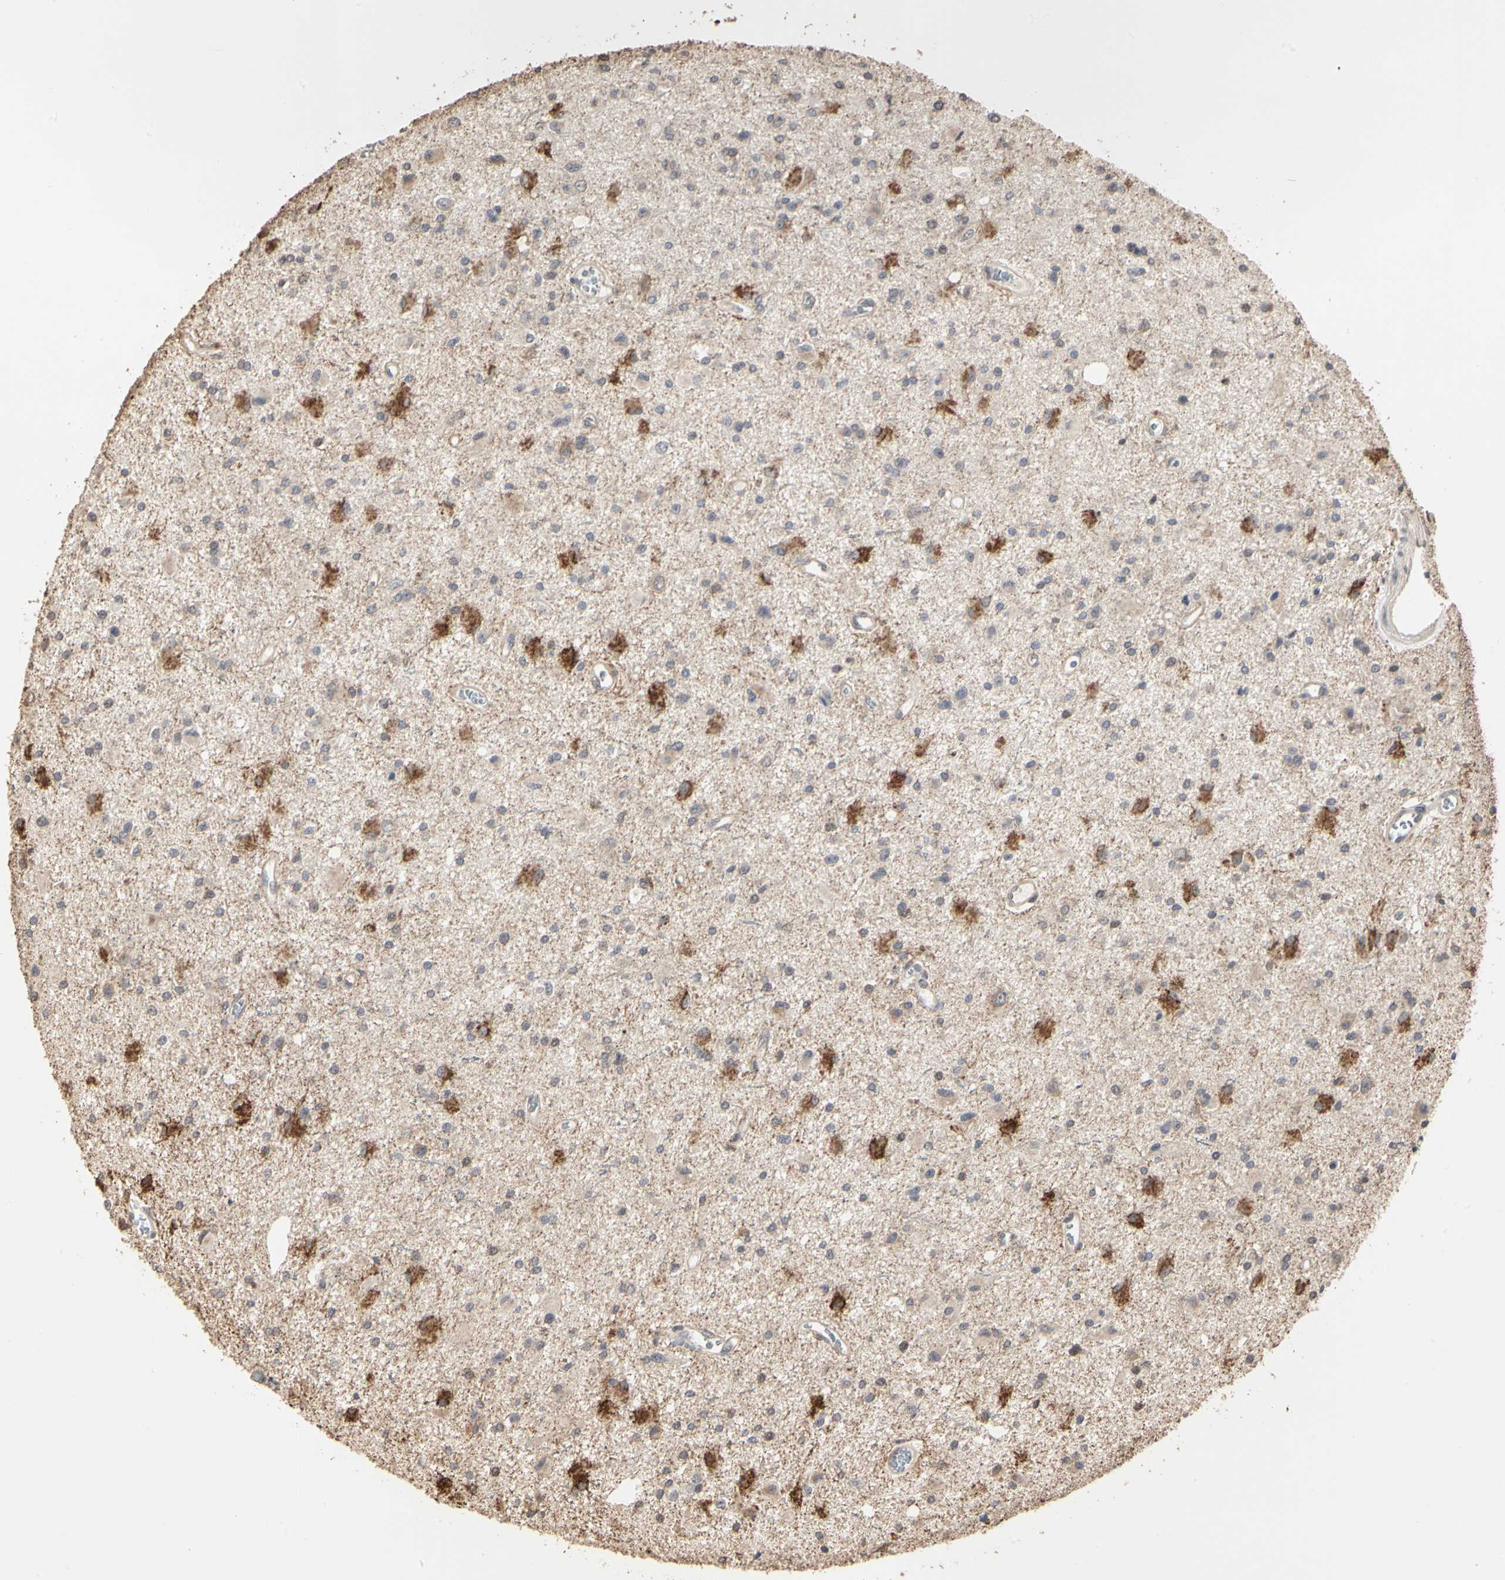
{"staining": {"intensity": "weak", "quantity": "25%-75%", "location": "cytoplasmic/membranous"}, "tissue": "glioma", "cell_type": "Tumor cells", "image_type": "cancer", "snomed": [{"axis": "morphology", "description": "Glioma, malignant, Low grade"}, {"axis": "topography", "description": "Brain"}], "caption": "This is an image of immunohistochemistry staining of glioma, which shows weak expression in the cytoplasmic/membranous of tumor cells.", "gene": "TAOK1", "patient": {"sex": "male", "age": 58}}